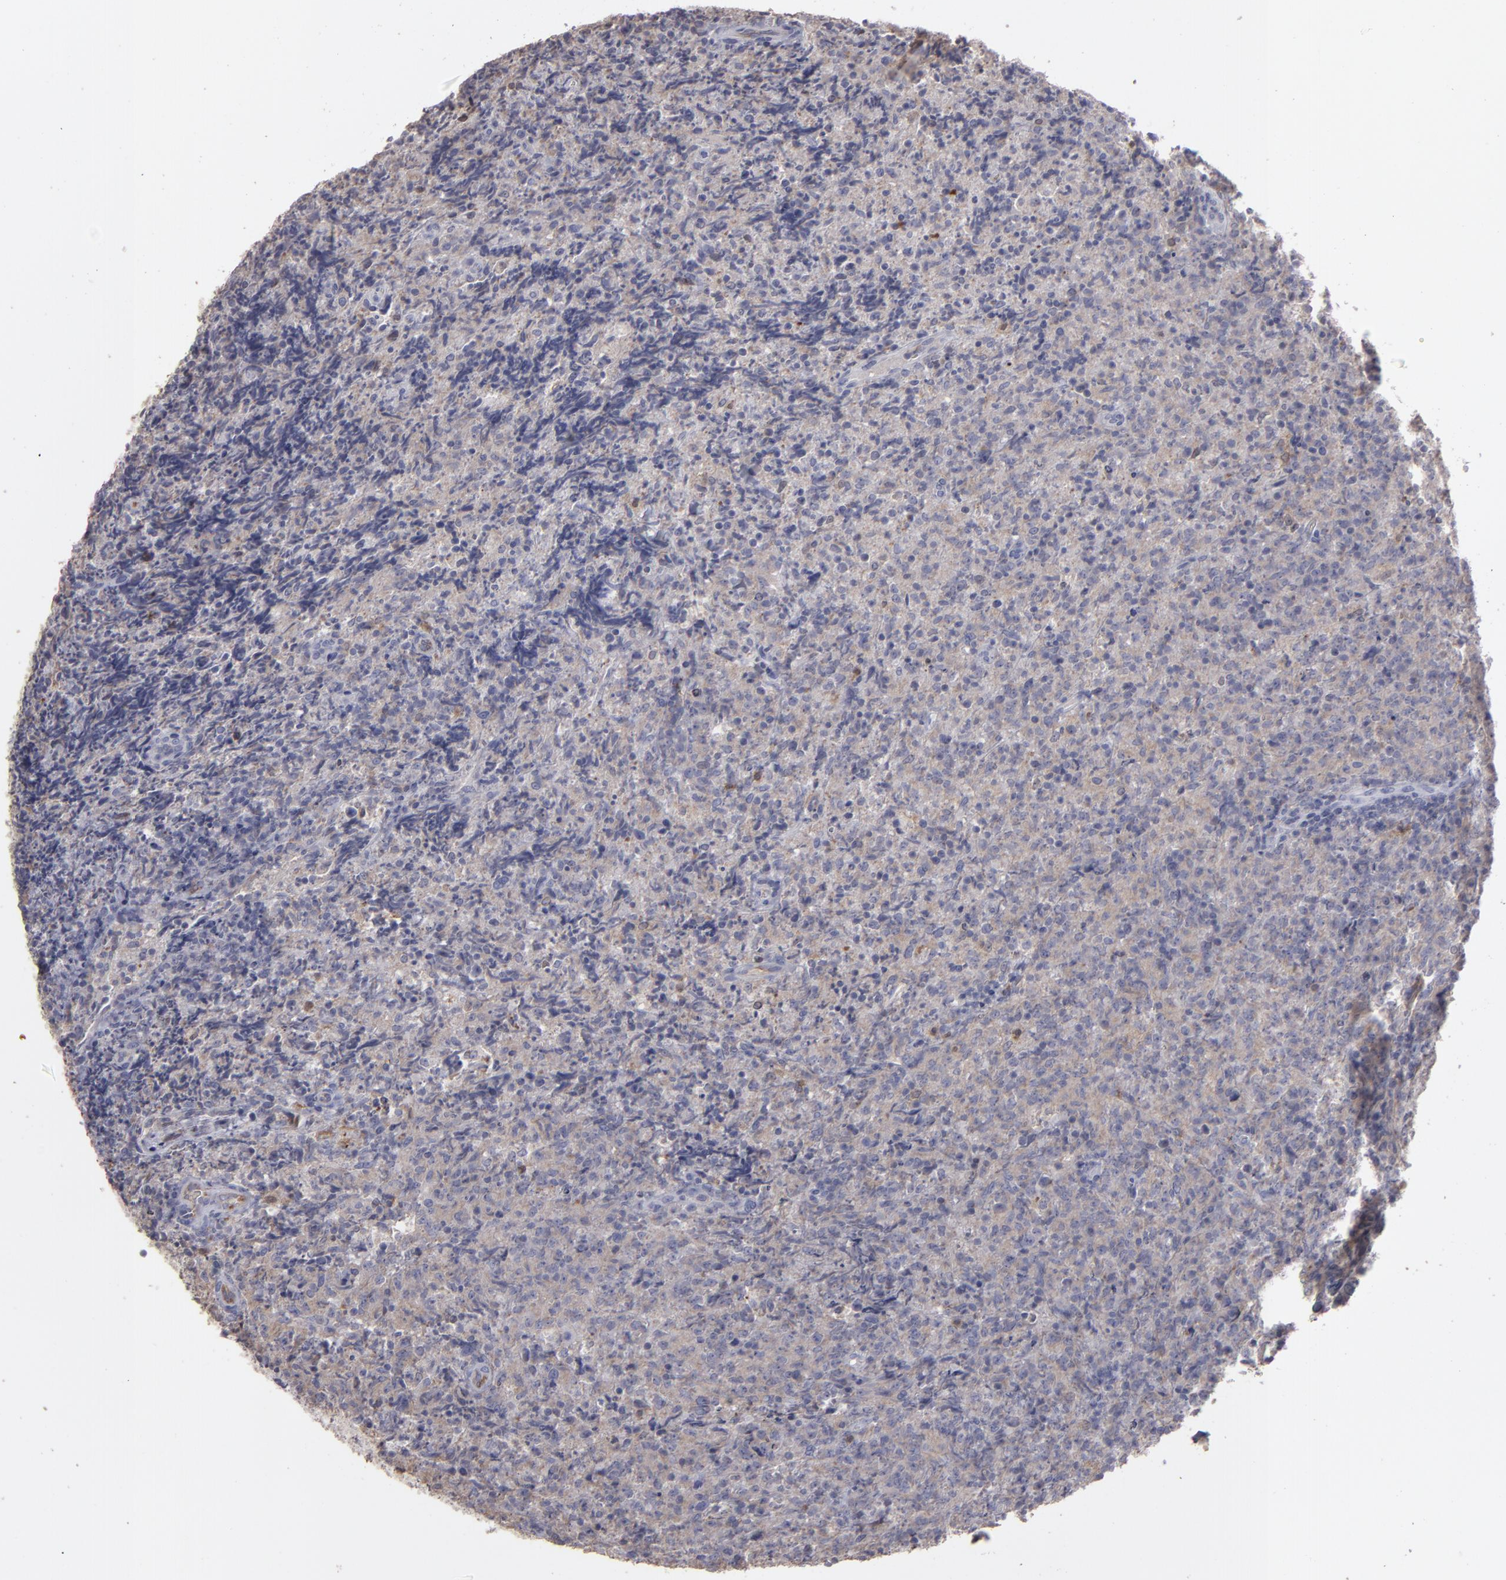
{"staining": {"intensity": "weak", "quantity": "25%-75%", "location": "cytoplasmic/membranous"}, "tissue": "lymphoma", "cell_type": "Tumor cells", "image_type": "cancer", "snomed": [{"axis": "morphology", "description": "Malignant lymphoma, non-Hodgkin's type, High grade"}, {"axis": "topography", "description": "Tonsil"}], "caption": "Lymphoma stained with DAB immunohistochemistry demonstrates low levels of weak cytoplasmic/membranous staining in approximately 25%-75% of tumor cells.", "gene": "SEMA3G", "patient": {"sex": "female", "age": 36}}